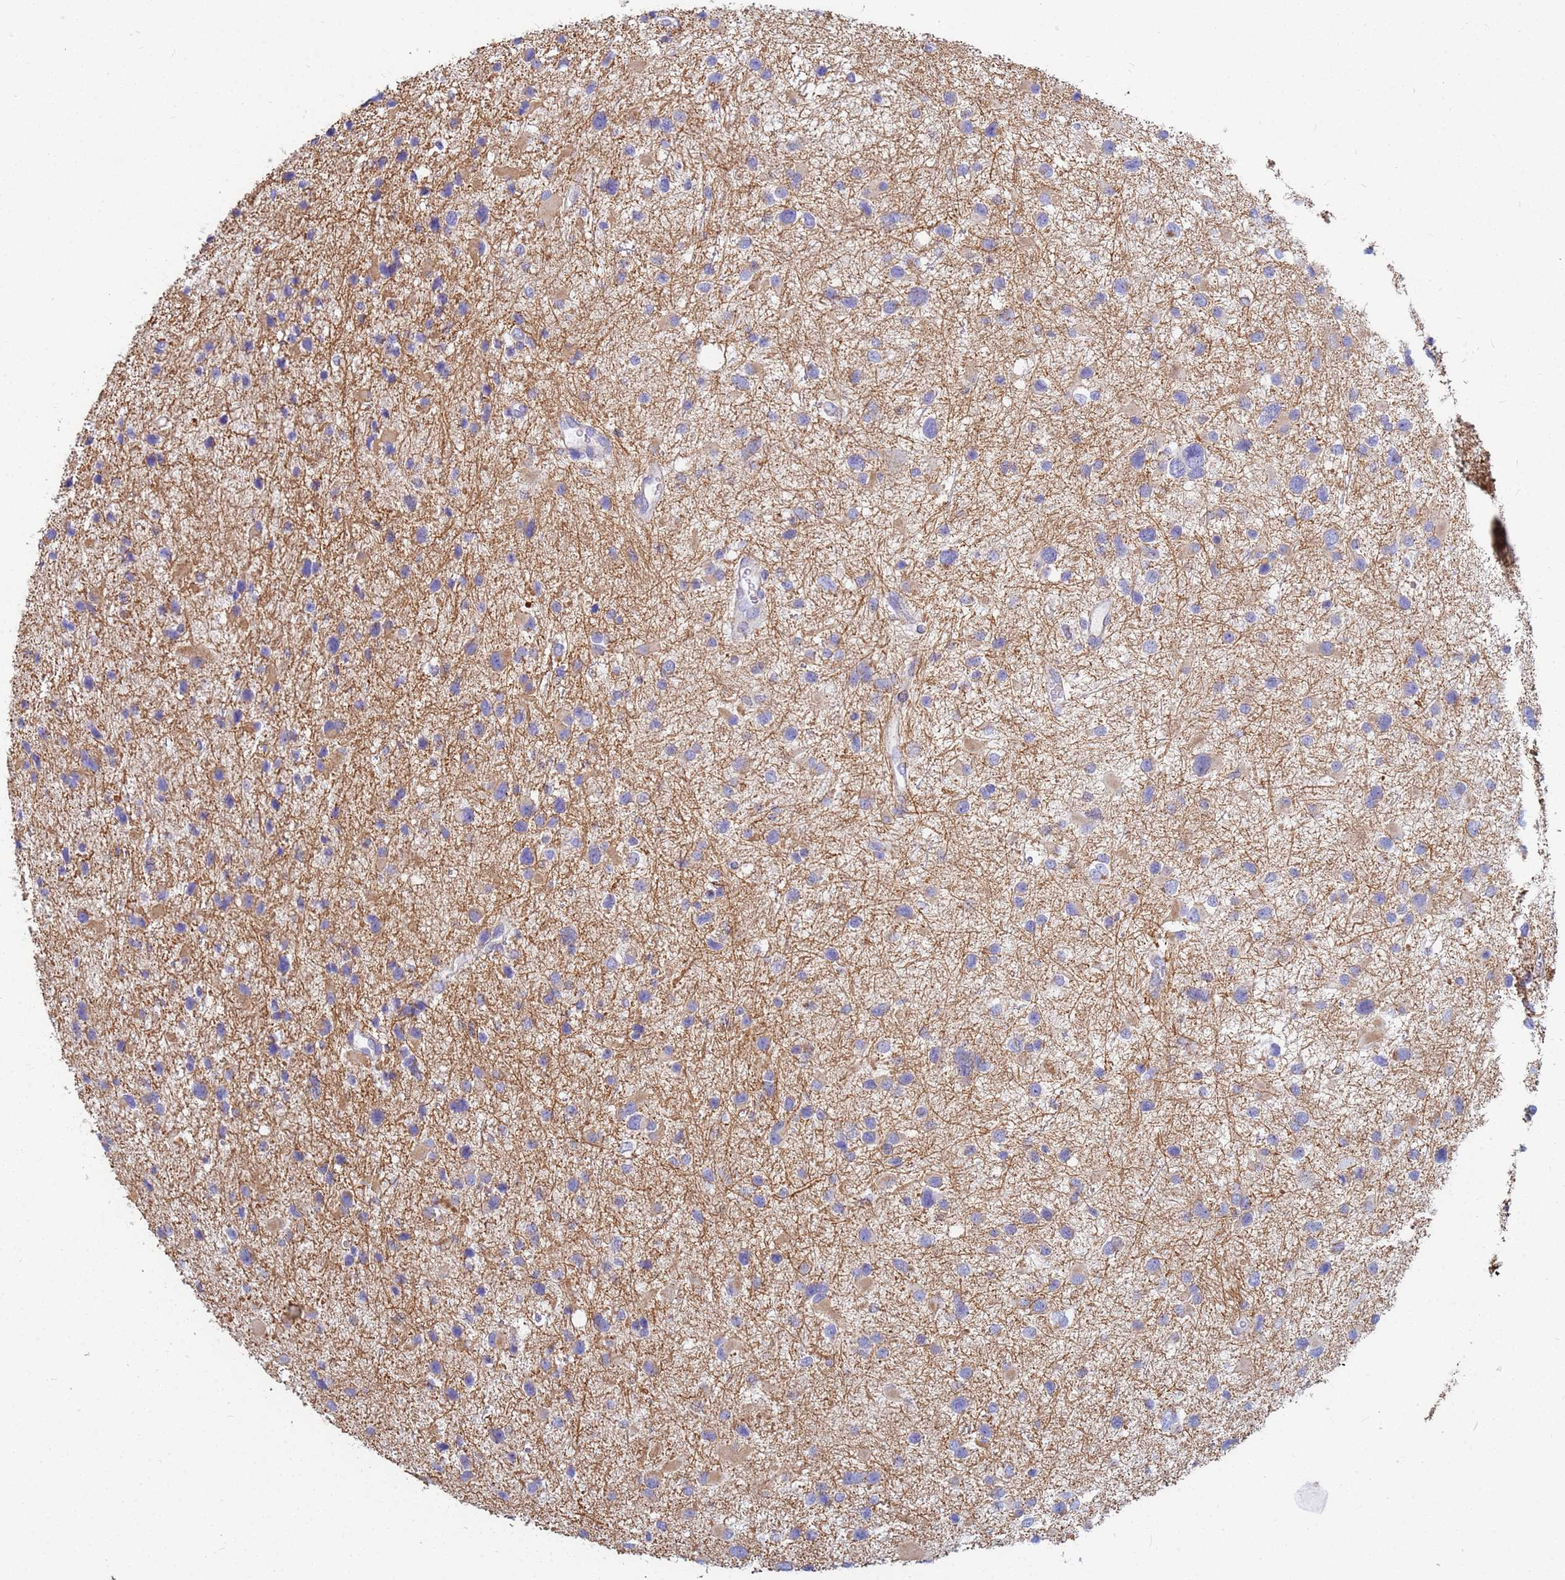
{"staining": {"intensity": "negative", "quantity": "none", "location": "none"}, "tissue": "glioma", "cell_type": "Tumor cells", "image_type": "cancer", "snomed": [{"axis": "morphology", "description": "Glioma, malignant, Low grade"}, {"axis": "topography", "description": "Brain"}], "caption": "High magnification brightfield microscopy of glioma stained with DAB (3,3'-diaminobenzidine) (brown) and counterstained with hematoxylin (blue): tumor cells show no significant staining.", "gene": "UQCRH", "patient": {"sex": "female", "age": 32}}